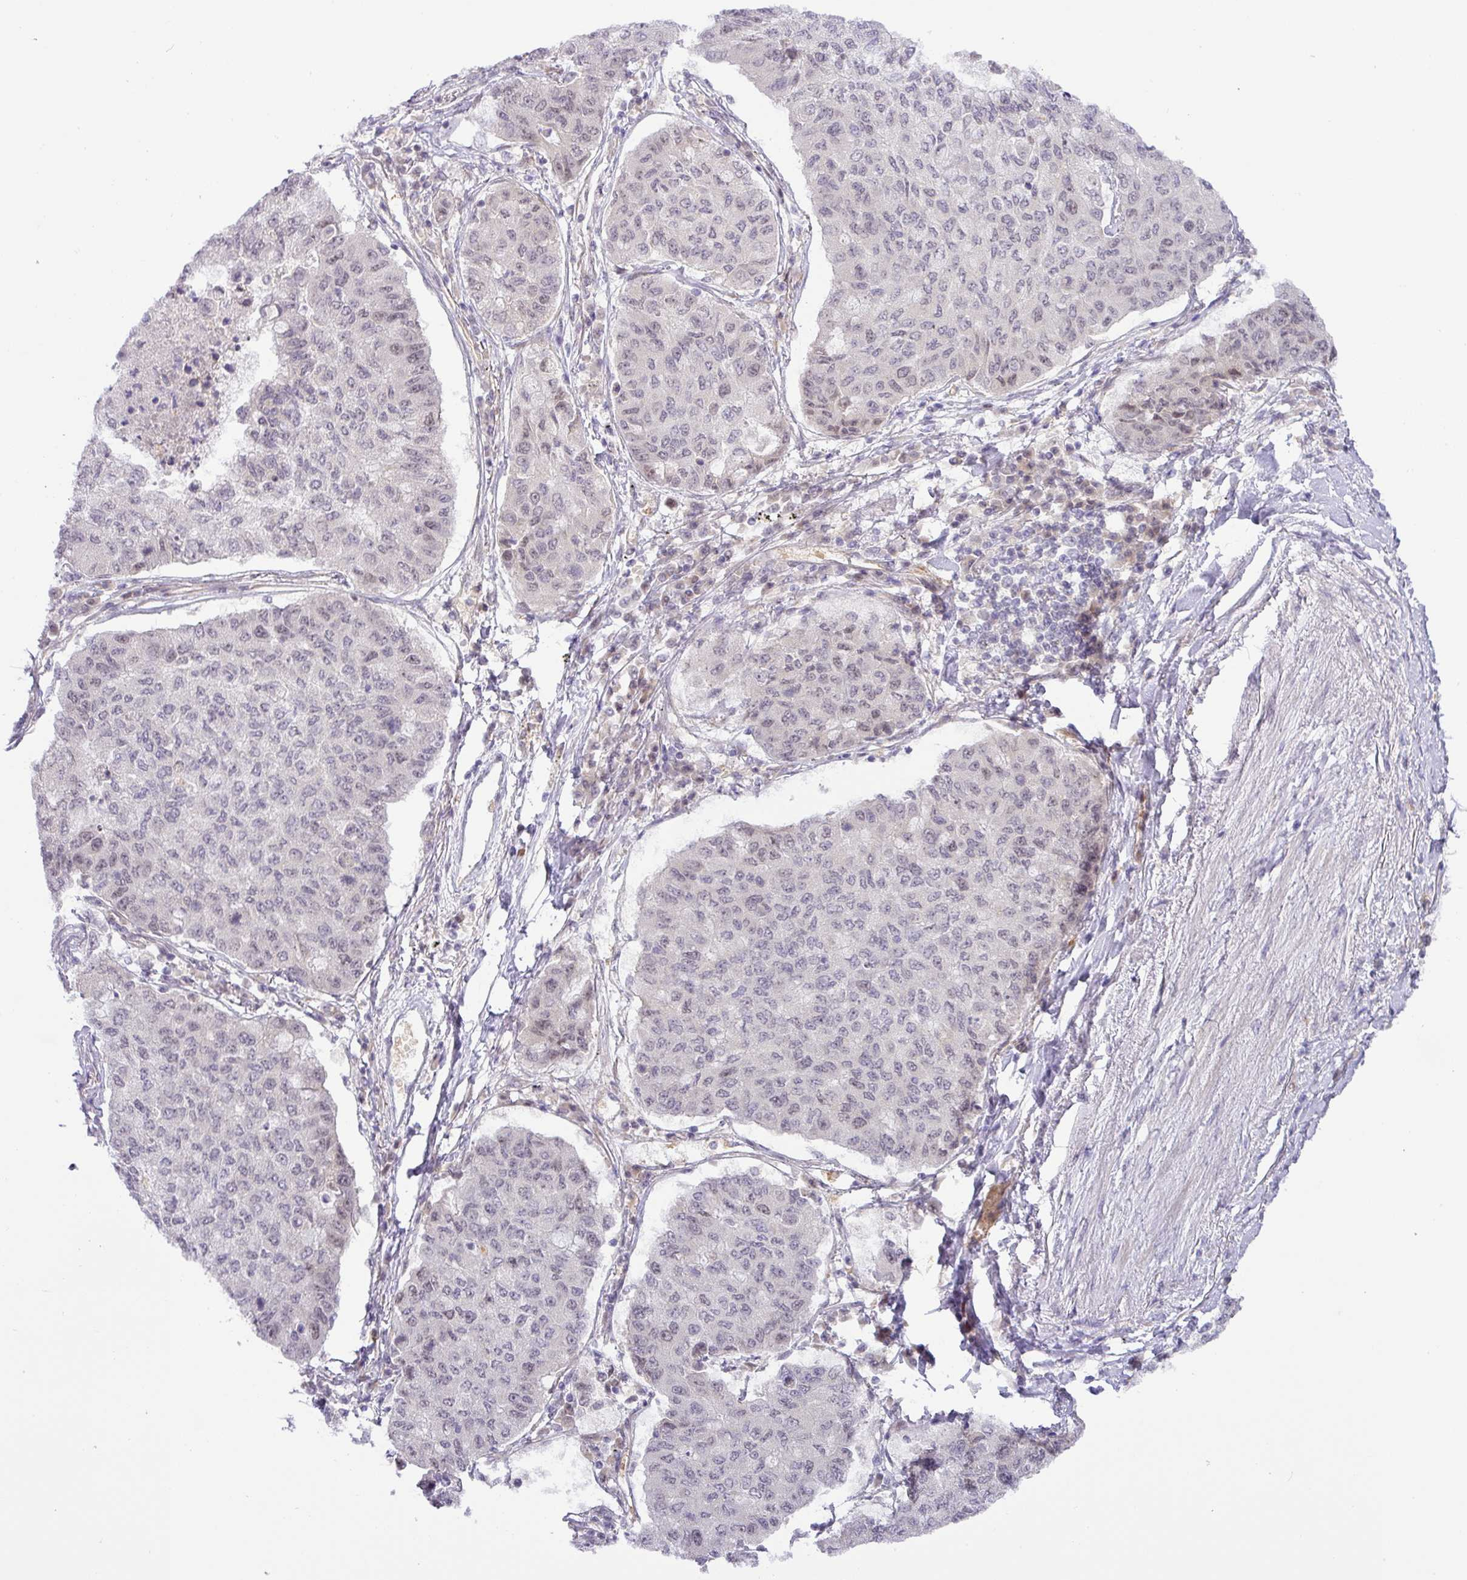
{"staining": {"intensity": "weak", "quantity": "<25%", "location": "nuclear"}, "tissue": "lung cancer", "cell_type": "Tumor cells", "image_type": "cancer", "snomed": [{"axis": "morphology", "description": "Squamous cell carcinoma, NOS"}, {"axis": "topography", "description": "Lung"}], "caption": "DAB immunohistochemical staining of lung cancer (squamous cell carcinoma) shows no significant positivity in tumor cells.", "gene": "PARP2", "patient": {"sex": "male", "age": 74}}